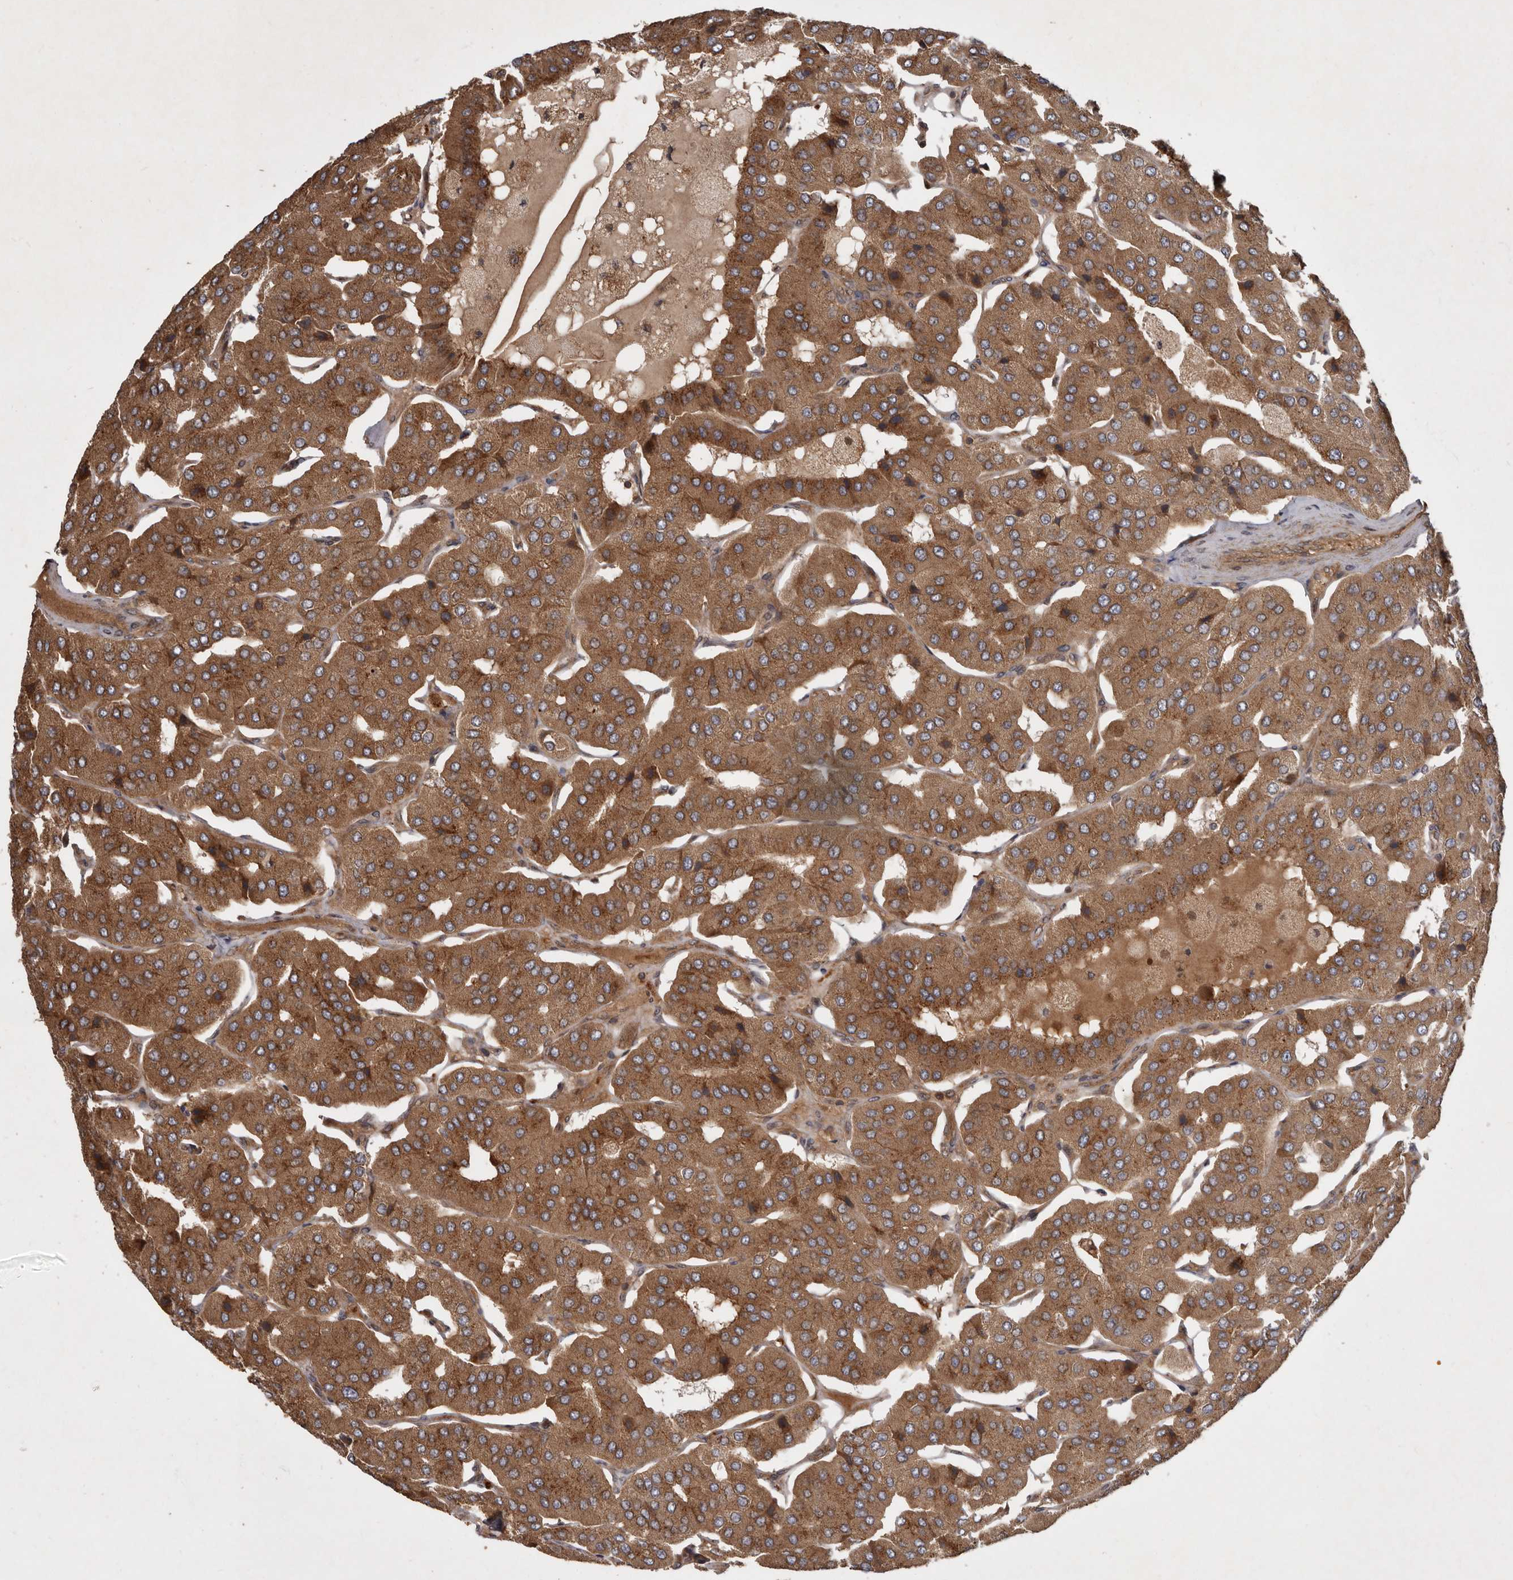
{"staining": {"intensity": "moderate", "quantity": ">75%", "location": "cytoplasmic/membranous"}, "tissue": "parathyroid gland", "cell_type": "Glandular cells", "image_type": "normal", "snomed": [{"axis": "morphology", "description": "Normal tissue, NOS"}, {"axis": "morphology", "description": "Adenoma, NOS"}, {"axis": "topography", "description": "Parathyroid gland"}], "caption": "Moderate cytoplasmic/membranous expression is appreciated in about >75% of glandular cells in normal parathyroid gland. (IHC, brightfield microscopy, high magnification).", "gene": "STK36", "patient": {"sex": "female", "age": 86}}